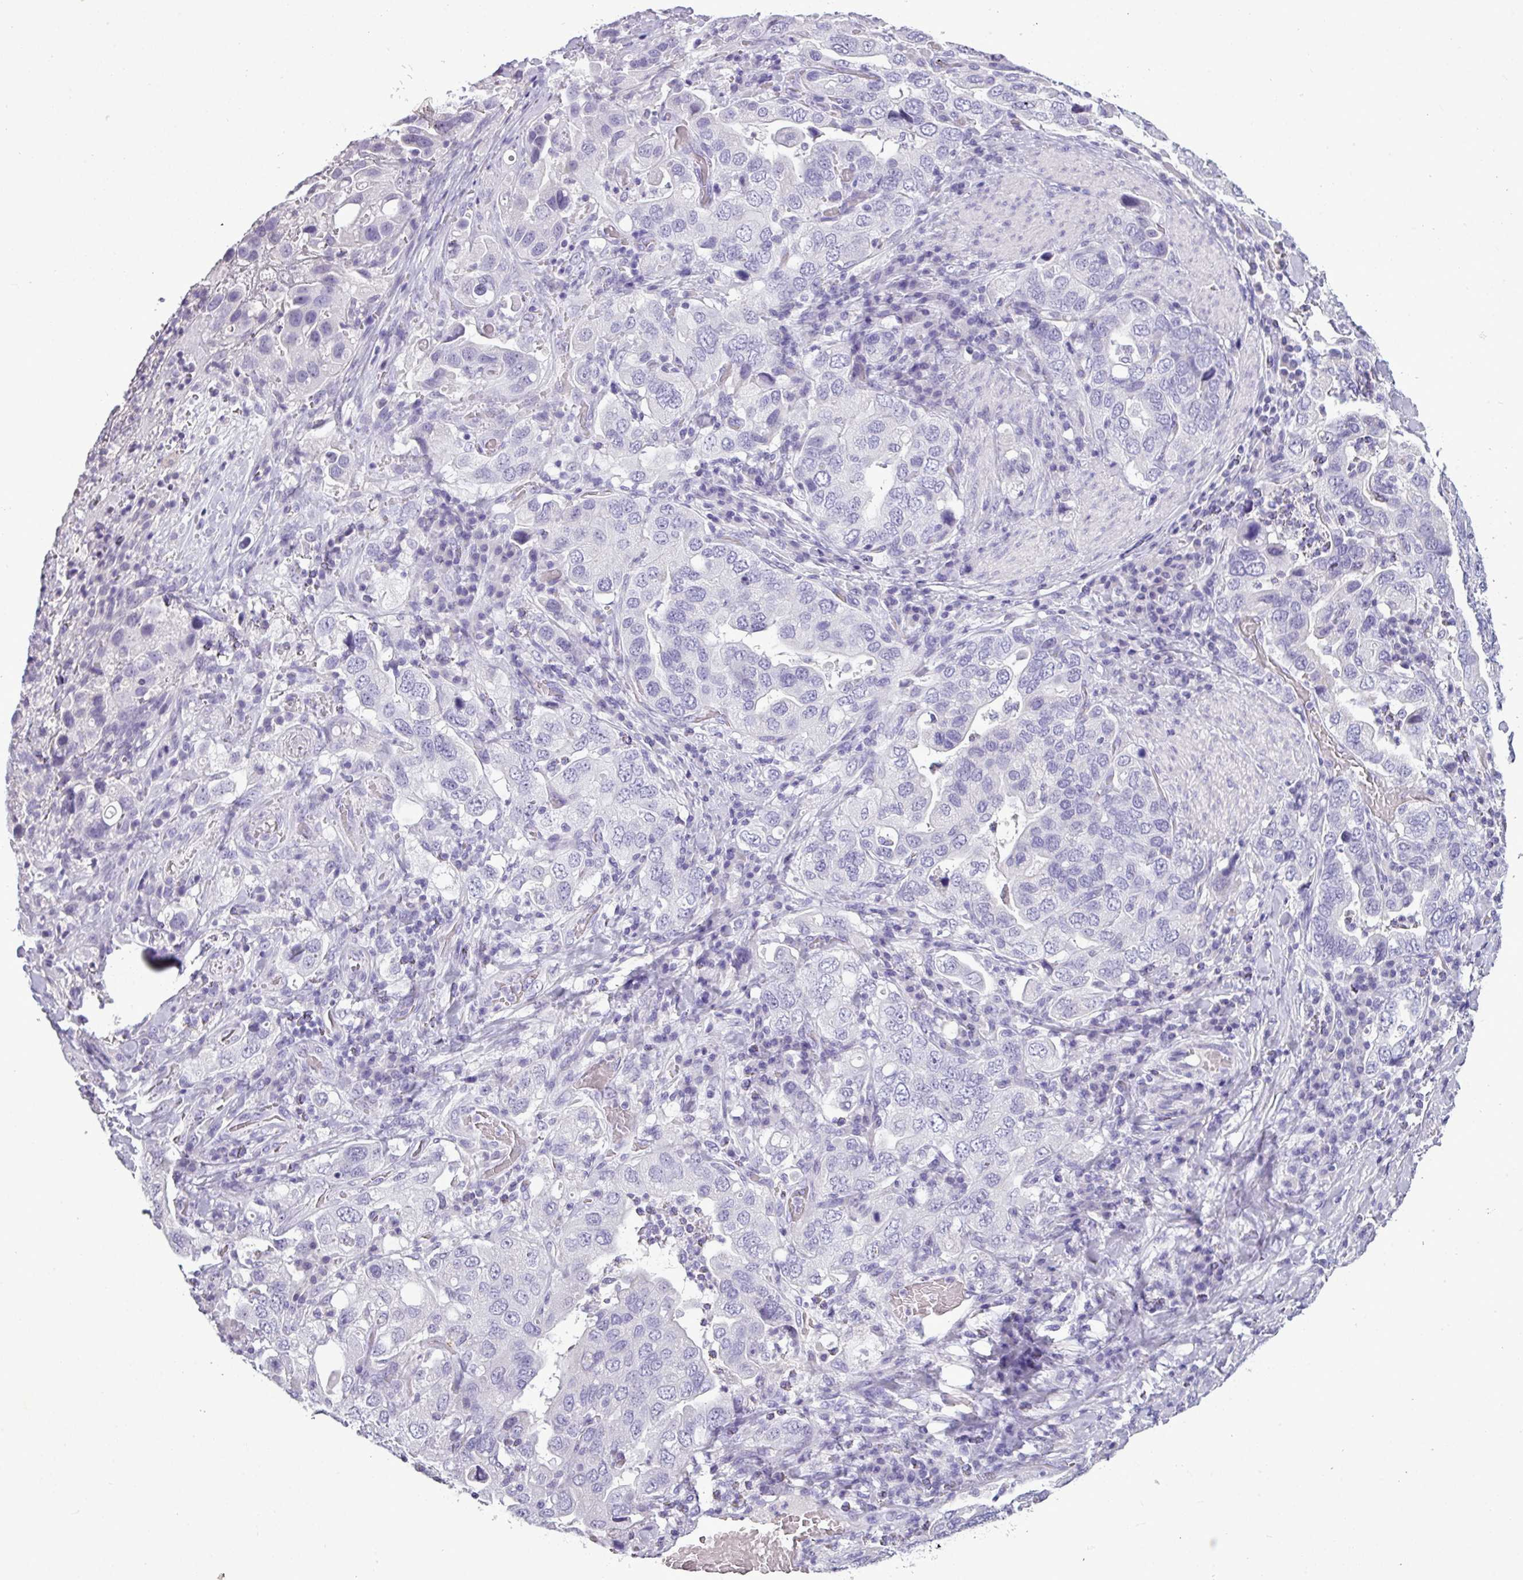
{"staining": {"intensity": "negative", "quantity": "none", "location": "none"}, "tissue": "stomach cancer", "cell_type": "Tumor cells", "image_type": "cancer", "snomed": [{"axis": "morphology", "description": "Adenocarcinoma, NOS"}, {"axis": "topography", "description": "Stomach, upper"}], "caption": "The micrograph displays no significant positivity in tumor cells of stomach cancer.", "gene": "TMEM91", "patient": {"sex": "male", "age": 62}}